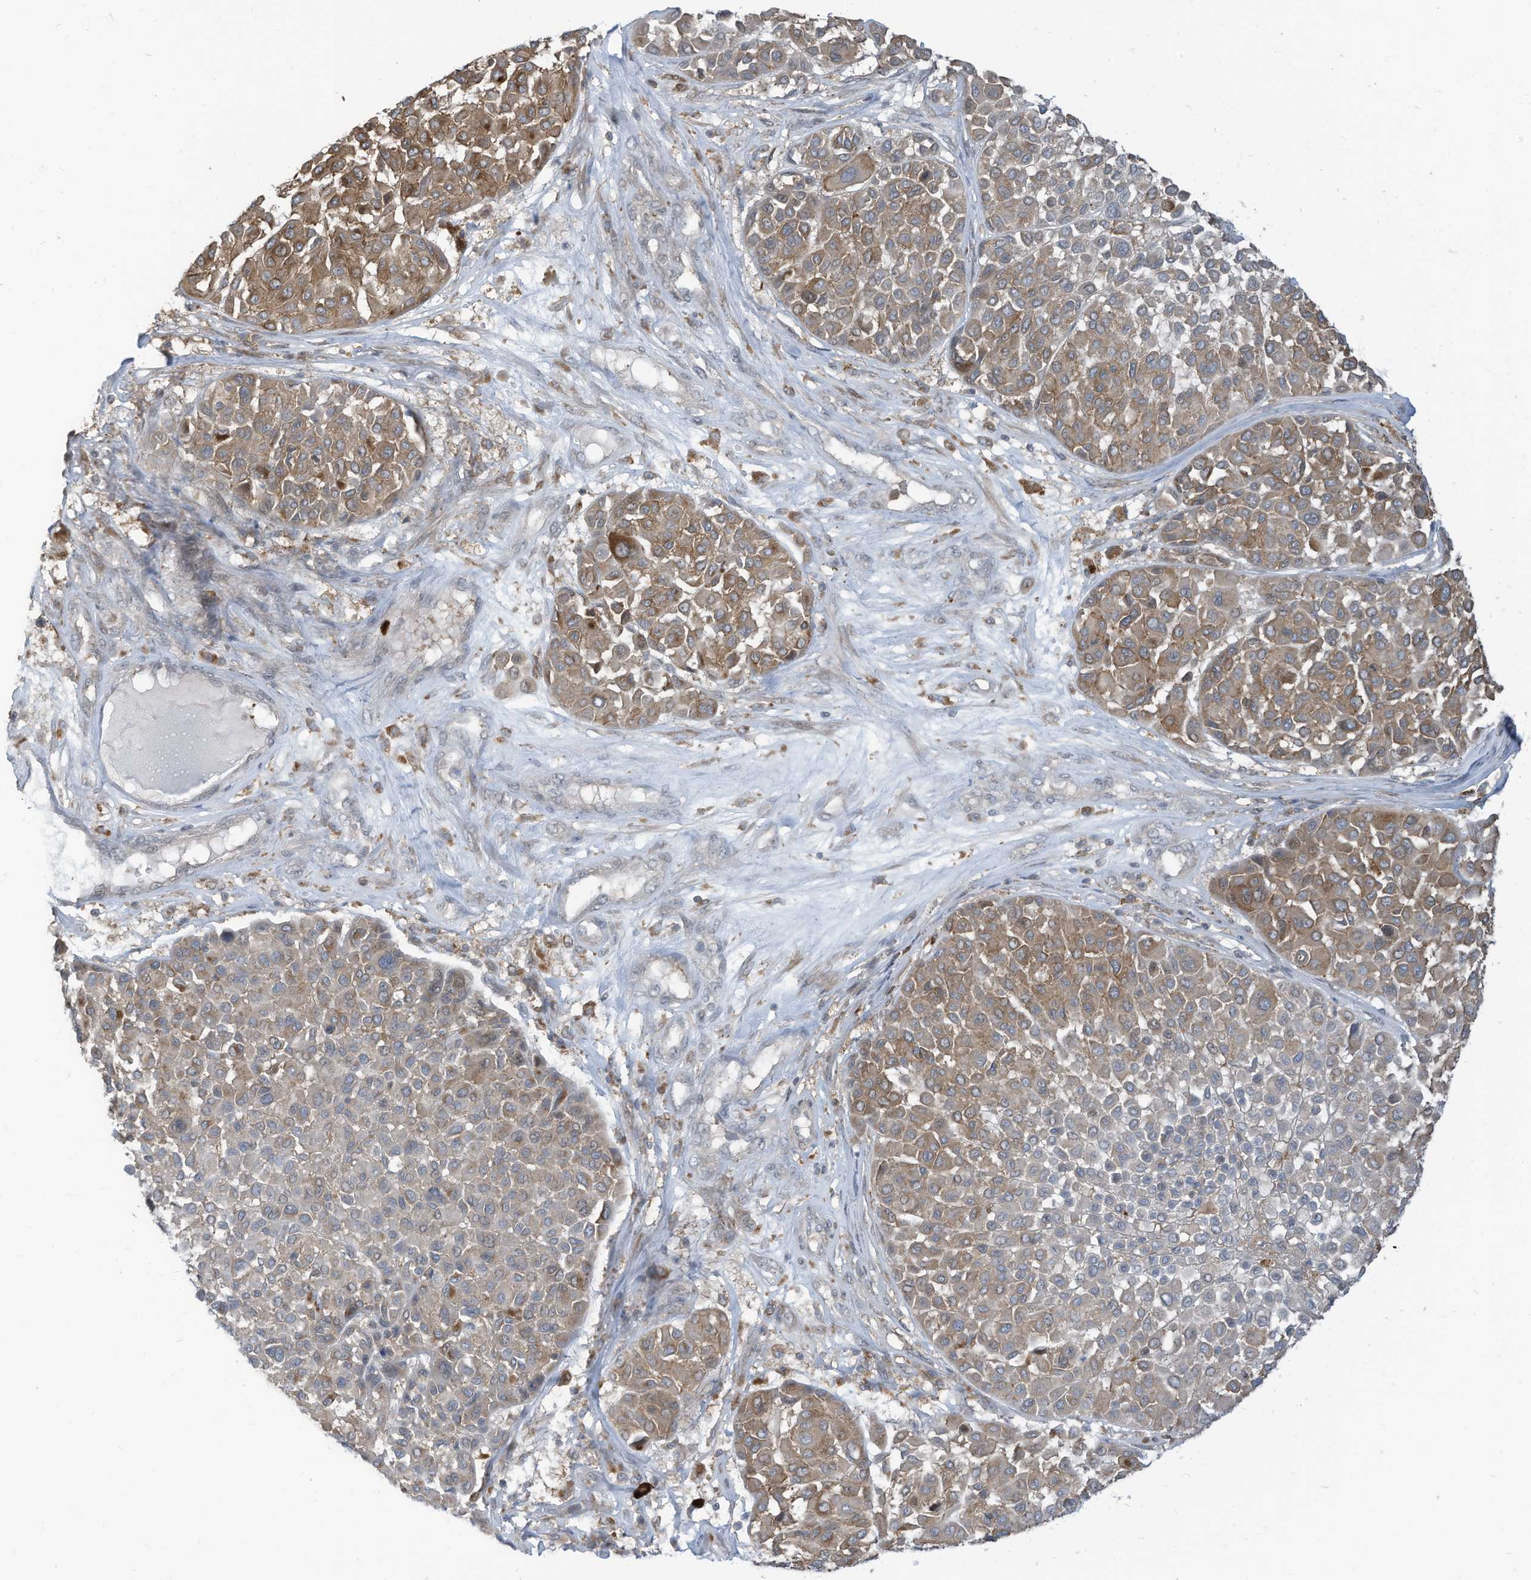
{"staining": {"intensity": "moderate", "quantity": "25%-75%", "location": "cytoplasmic/membranous"}, "tissue": "melanoma", "cell_type": "Tumor cells", "image_type": "cancer", "snomed": [{"axis": "morphology", "description": "Malignant melanoma, Metastatic site"}, {"axis": "topography", "description": "Soft tissue"}], "caption": "Melanoma was stained to show a protein in brown. There is medium levels of moderate cytoplasmic/membranous positivity in about 25%-75% of tumor cells.", "gene": "DZIP3", "patient": {"sex": "male", "age": 41}}